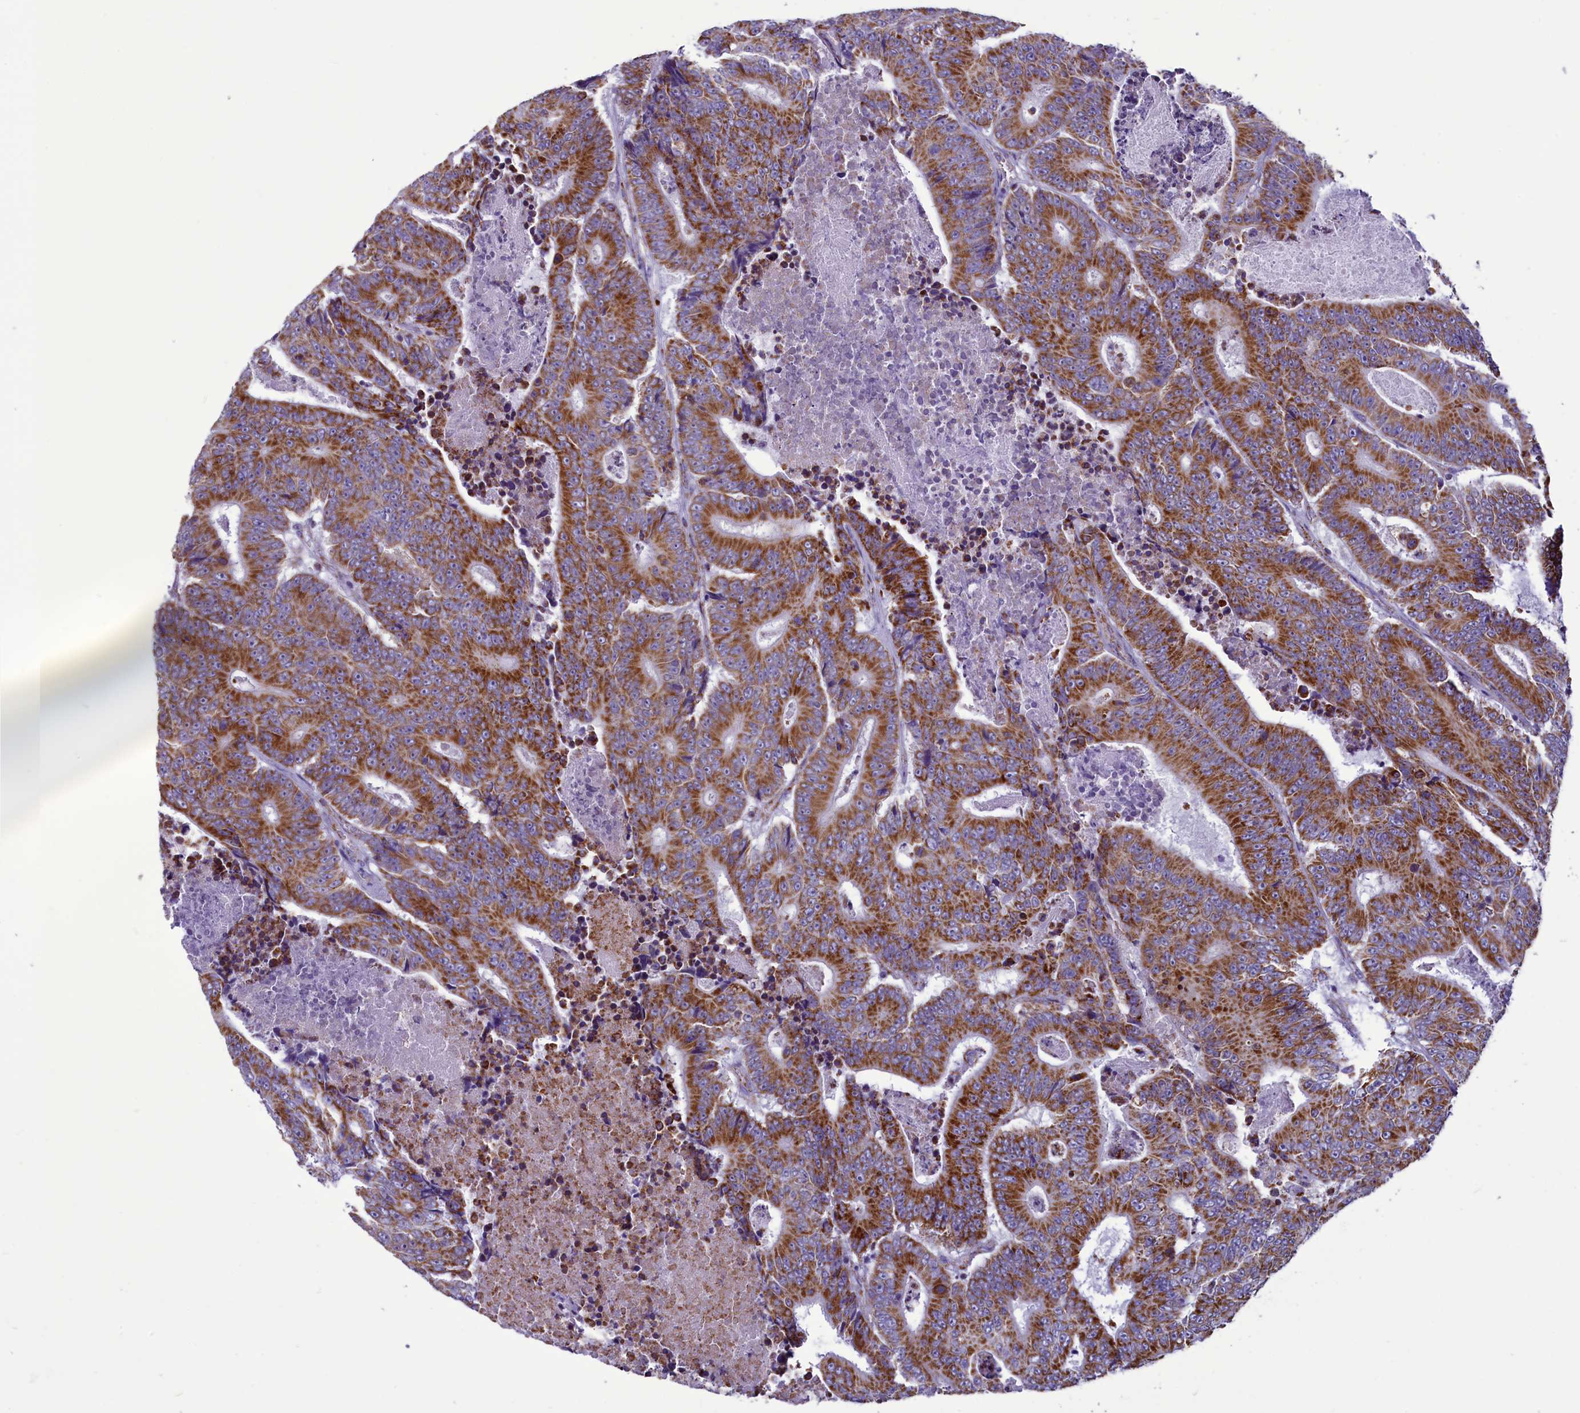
{"staining": {"intensity": "strong", "quantity": ">75%", "location": "cytoplasmic/membranous"}, "tissue": "colorectal cancer", "cell_type": "Tumor cells", "image_type": "cancer", "snomed": [{"axis": "morphology", "description": "Adenocarcinoma, NOS"}, {"axis": "topography", "description": "Colon"}], "caption": "This histopathology image exhibits colorectal cancer stained with immunohistochemistry to label a protein in brown. The cytoplasmic/membranous of tumor cells show strong positivity for the protein. Nuclei are counter-stained blue.", "gene": "ICA1L", "patient": {"sex": "male", "age": 83}}